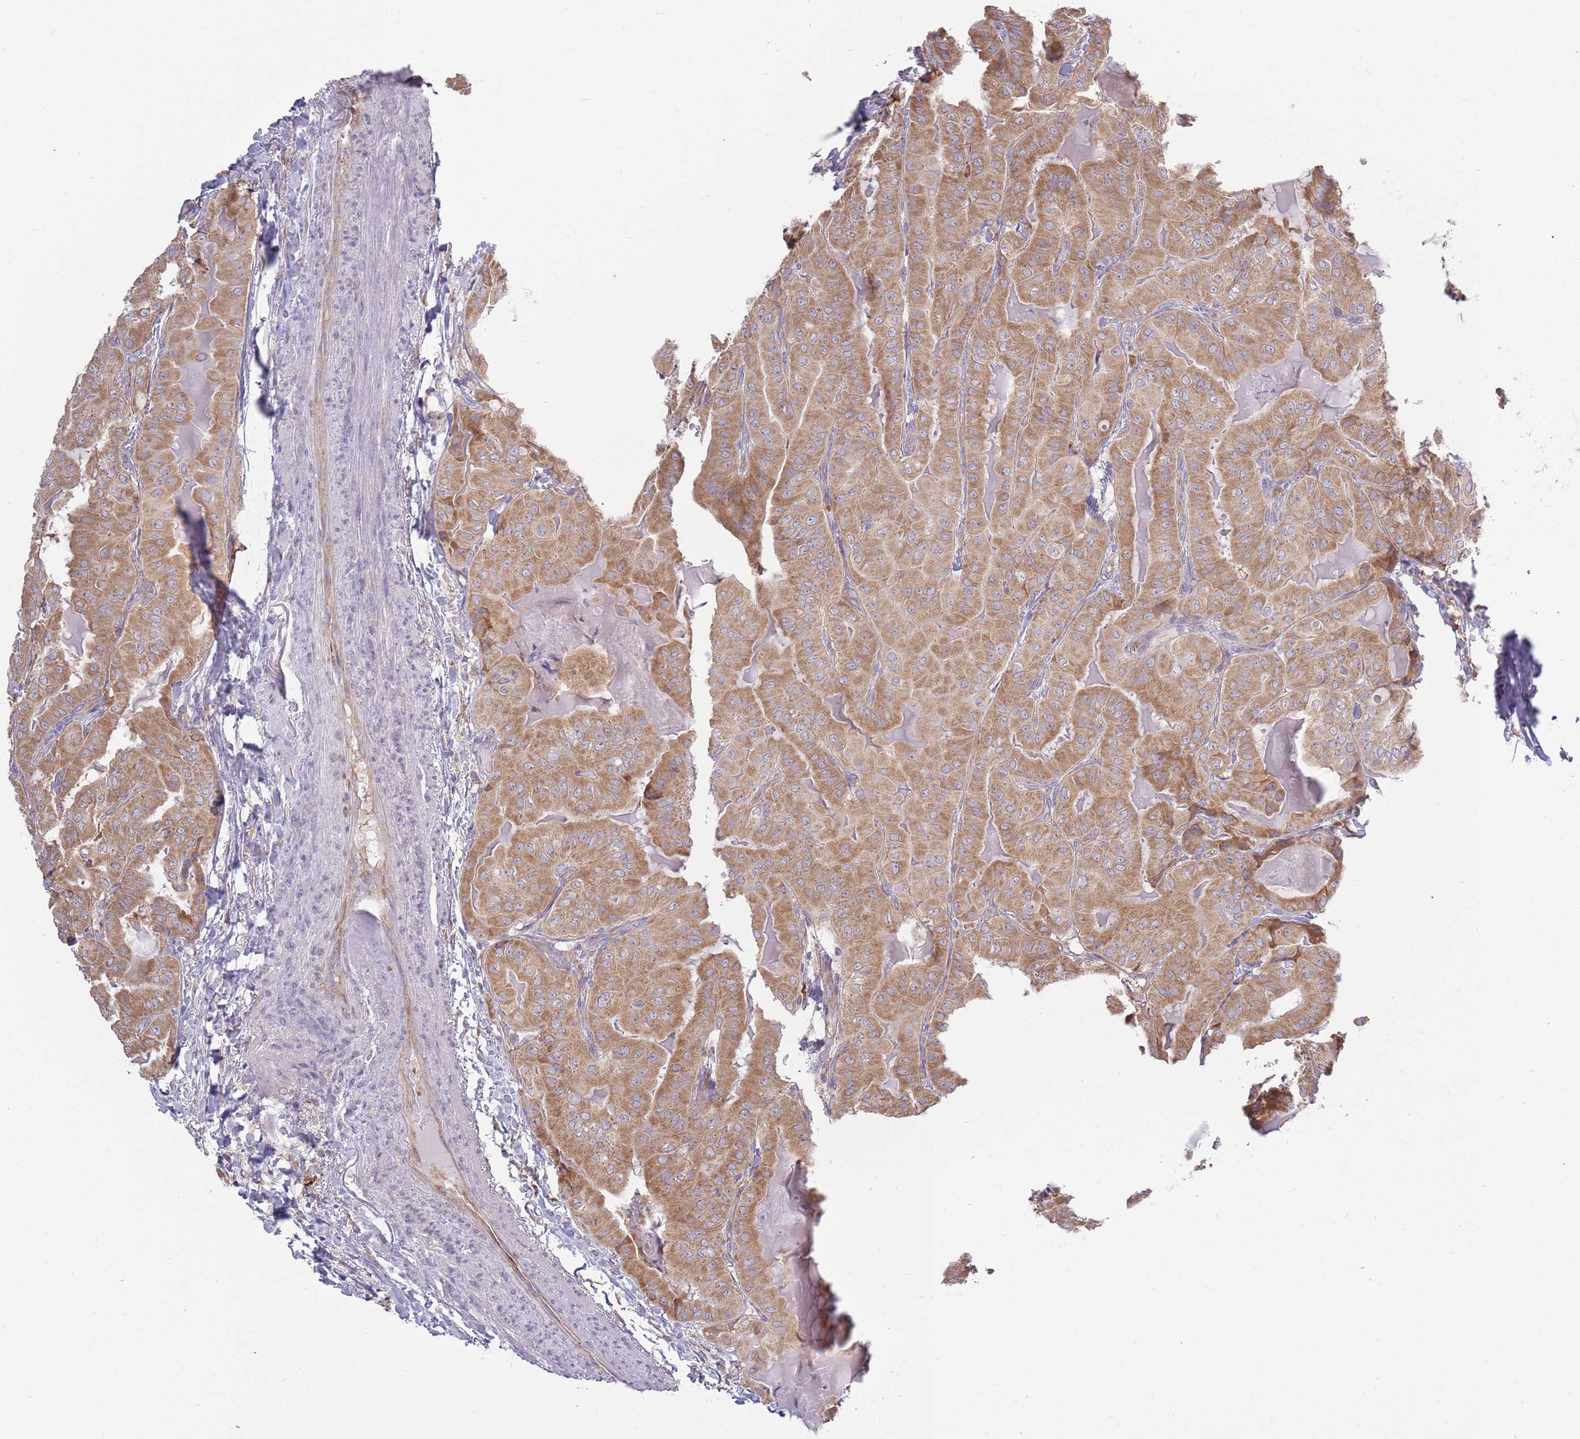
{"staining": {"intensity": "moderate", "quantity": ">75%", "location": "cytoplasmic/membranous"}, "tissue": "thyroid cancer", "cell_type": "Tumor cells", "image_type": "cancer", "snomed": [{"axis": "morphology", "description": "Papillary adenocarcinoma, NOS"}, {"axis": "topography", "description": "Thyroid gland"}], "caption": "Approximately >75% of tumor cells in papillary adenocarcinoma (thyroid) show moderate cytoplasmic/membranous protein staining as visualized by brown immunohistochemical staining.", "gene": "RPL17-C18orf32", "patient": {"sex": "female", "age": 68}}